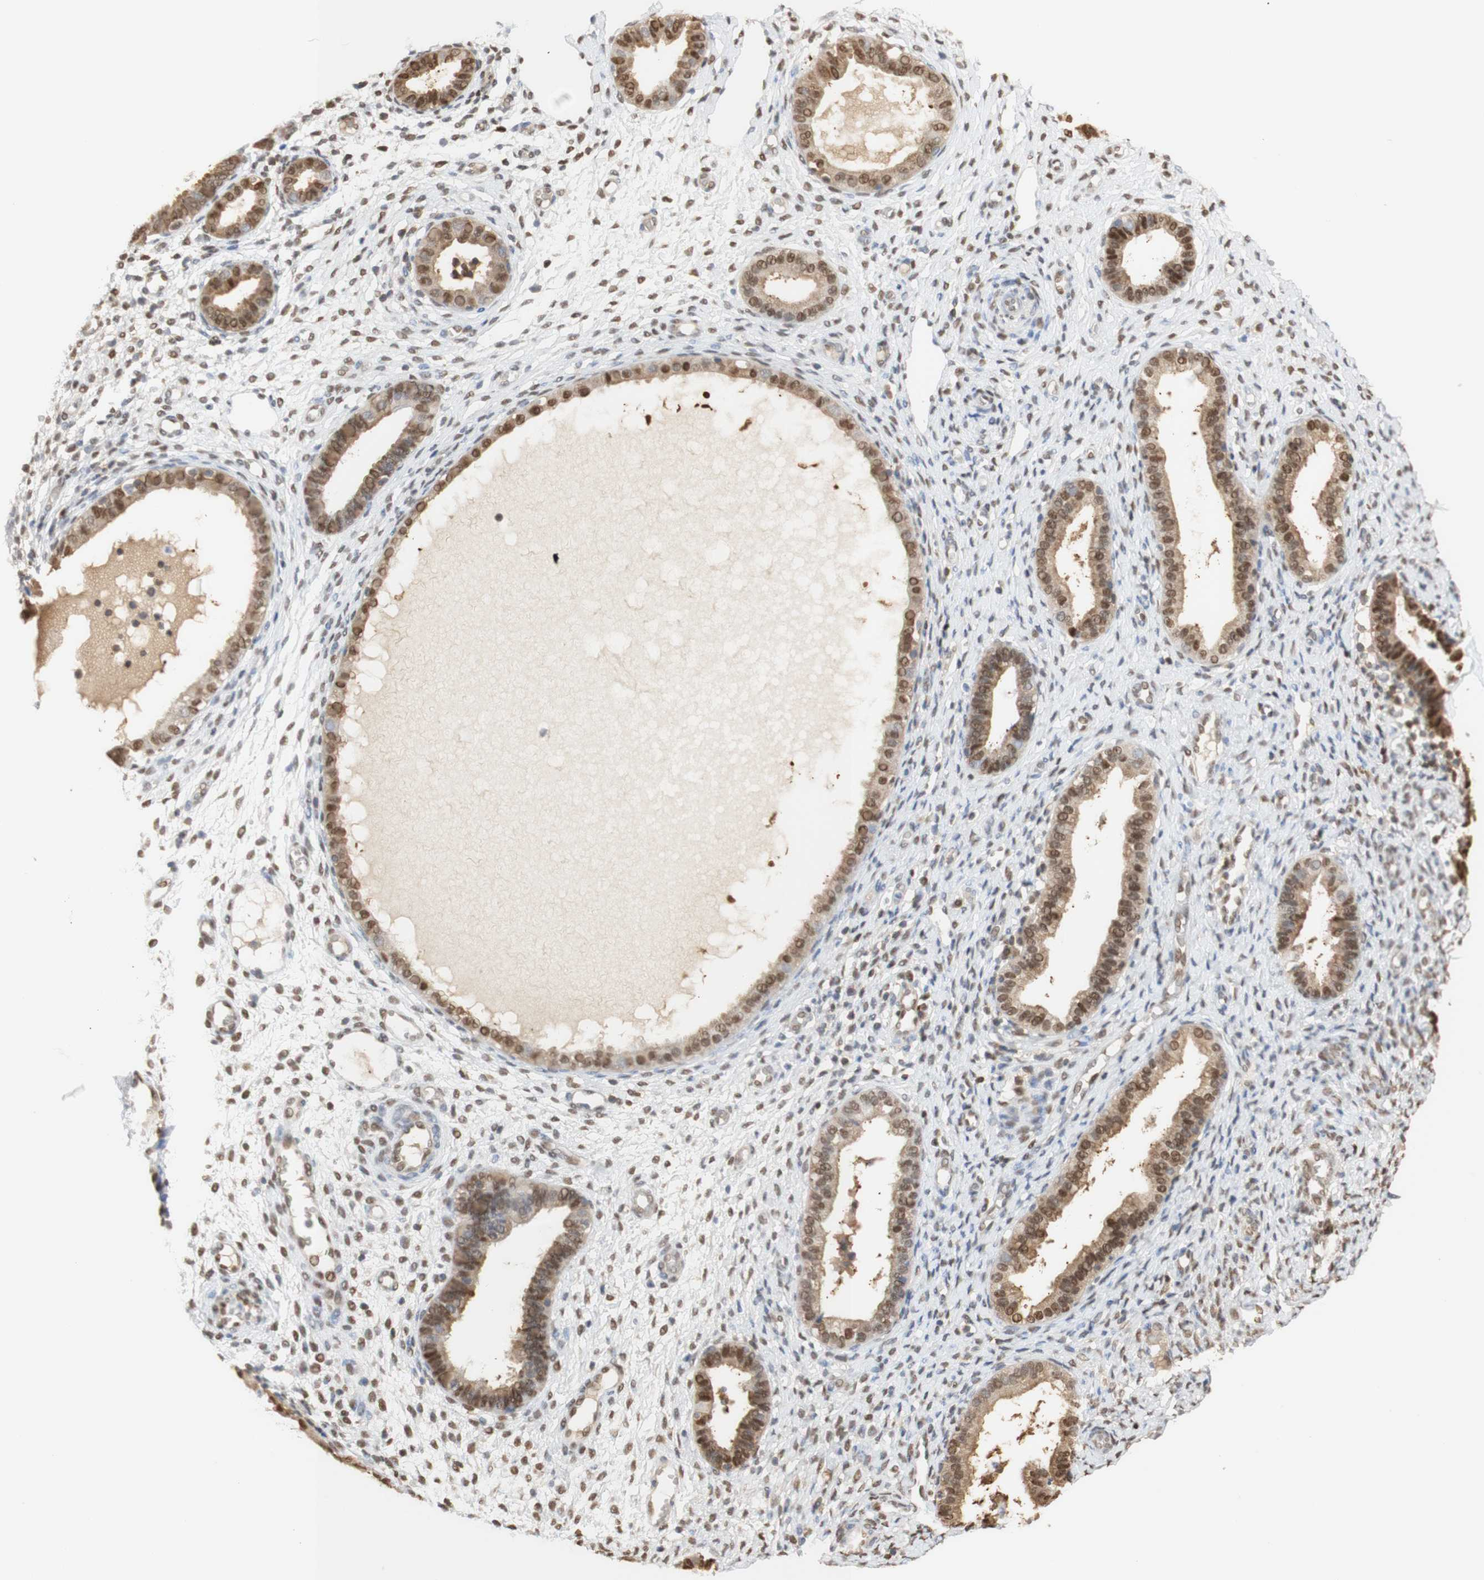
{"staining": {"intensity": "moderate", "quantity": "<25%", "location": "cytoplasmic/membranous,nuclear"}, "tissue": "endometrium", "cell_type": "Cells in endometrial stroma", "image_type": "normal", "snomed": [{"axis": "morphology", "description": "Normal tissue, NOS"}, {"axis": "topography", "description": "Endometrium"}], "caption": "High-power microscopy captured an immunohistochemistry image of benign endometrium, revealing moderate cytoplasmic/membranous,nuclear staining in approximately <25% of cells in endometrial stroma.", "gene": "NAP1L4", "patient": {"sex": "female", "age": 61}}